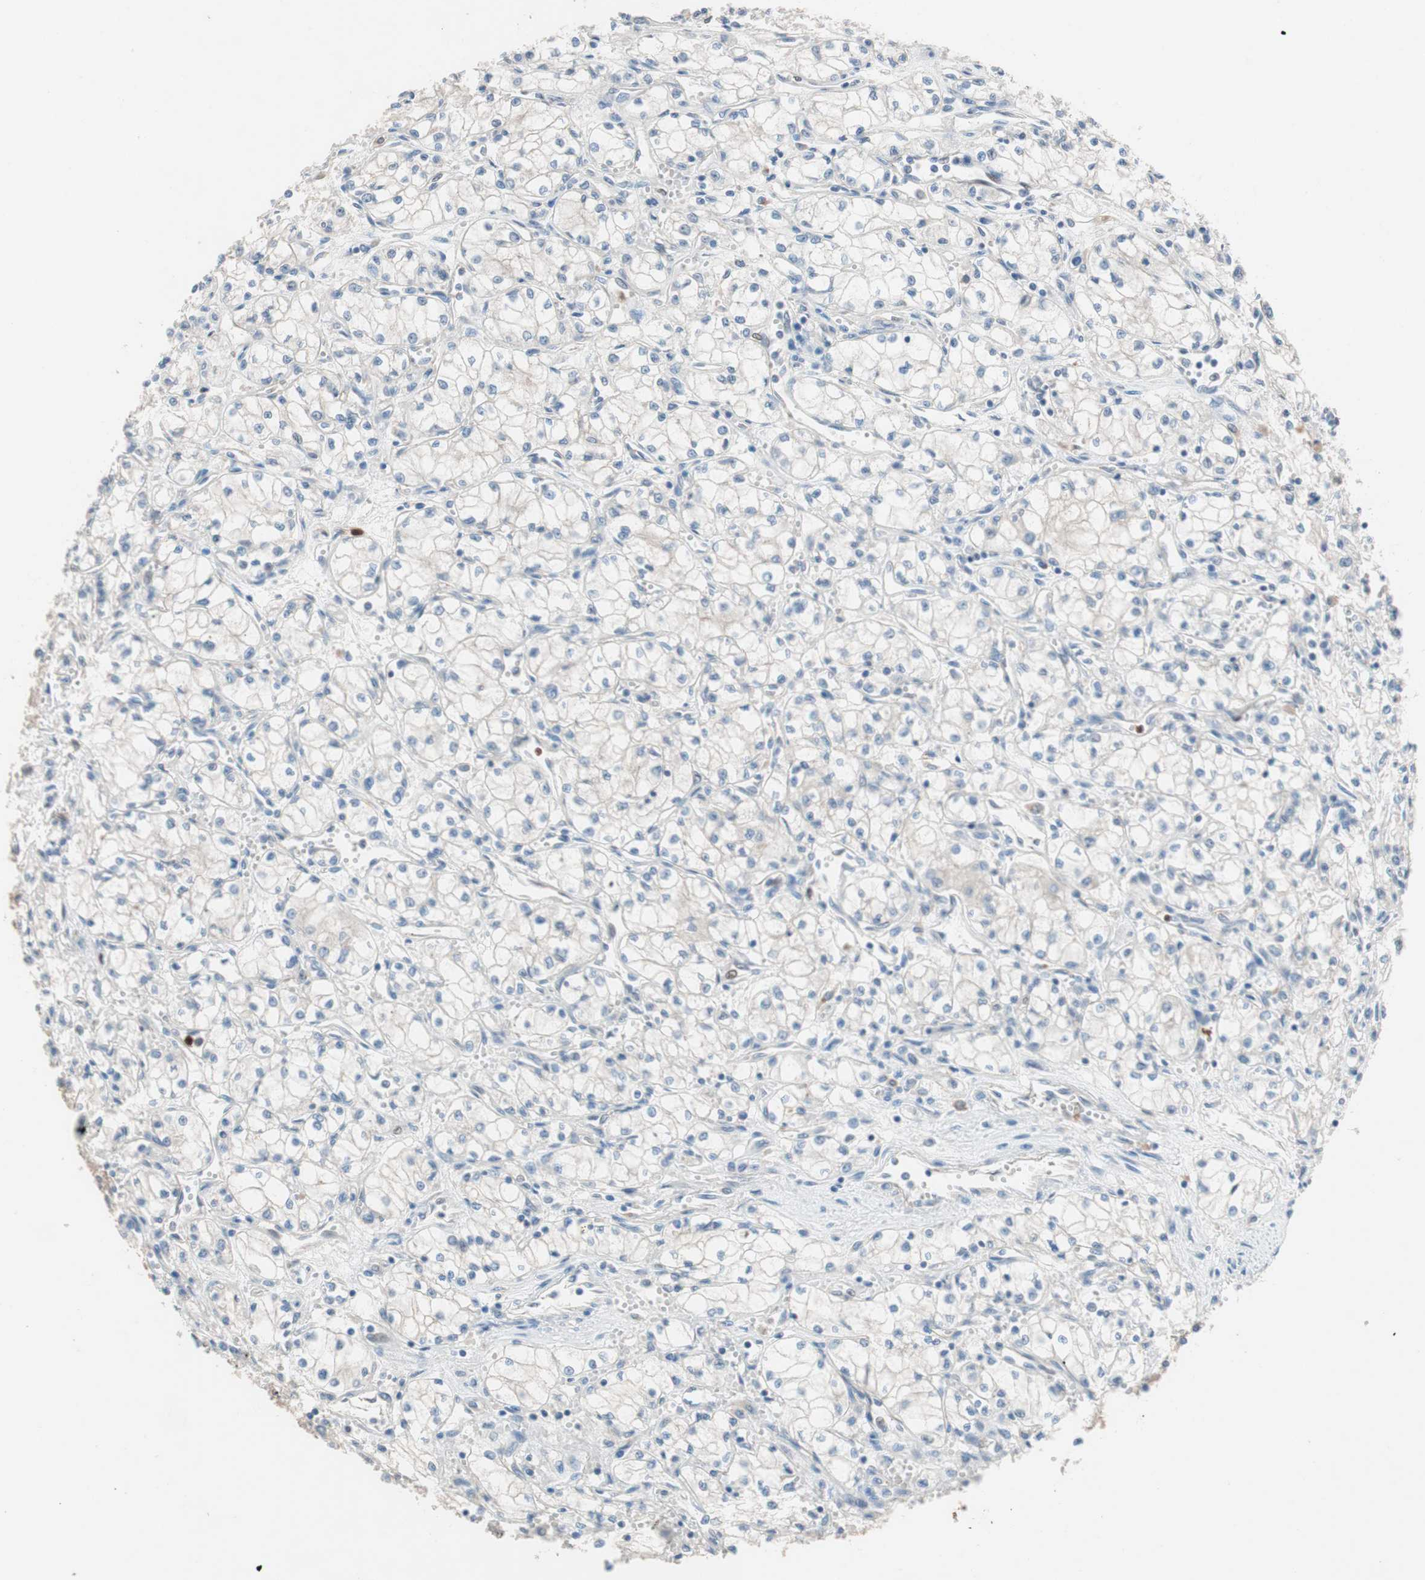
{"staining": {"intensity": "negative", "quantity": "none", "location": "none"}, "tissue": "renal cancer", "cell_type": "Tumor cells", "image_type": "cancer", "snomed": [{"axis": "morphology", "description": "Normal tissue, NOS"}, {"axis": "morphology", "description": "Adenocarcinoma, NOS"}, {"axis": "topography", "description": "Kidney"}], "caption": "Immunohistochemistry (IHC) photomicrograph of neoplastic tissue: human renal adenocarcinoma stained with DAB (3,3'-diaminobenzidine) shows no significant protein positivity in tumor cells.", "gene": "CLEC4D", "patient": {"sex": "male", "age": 59}}